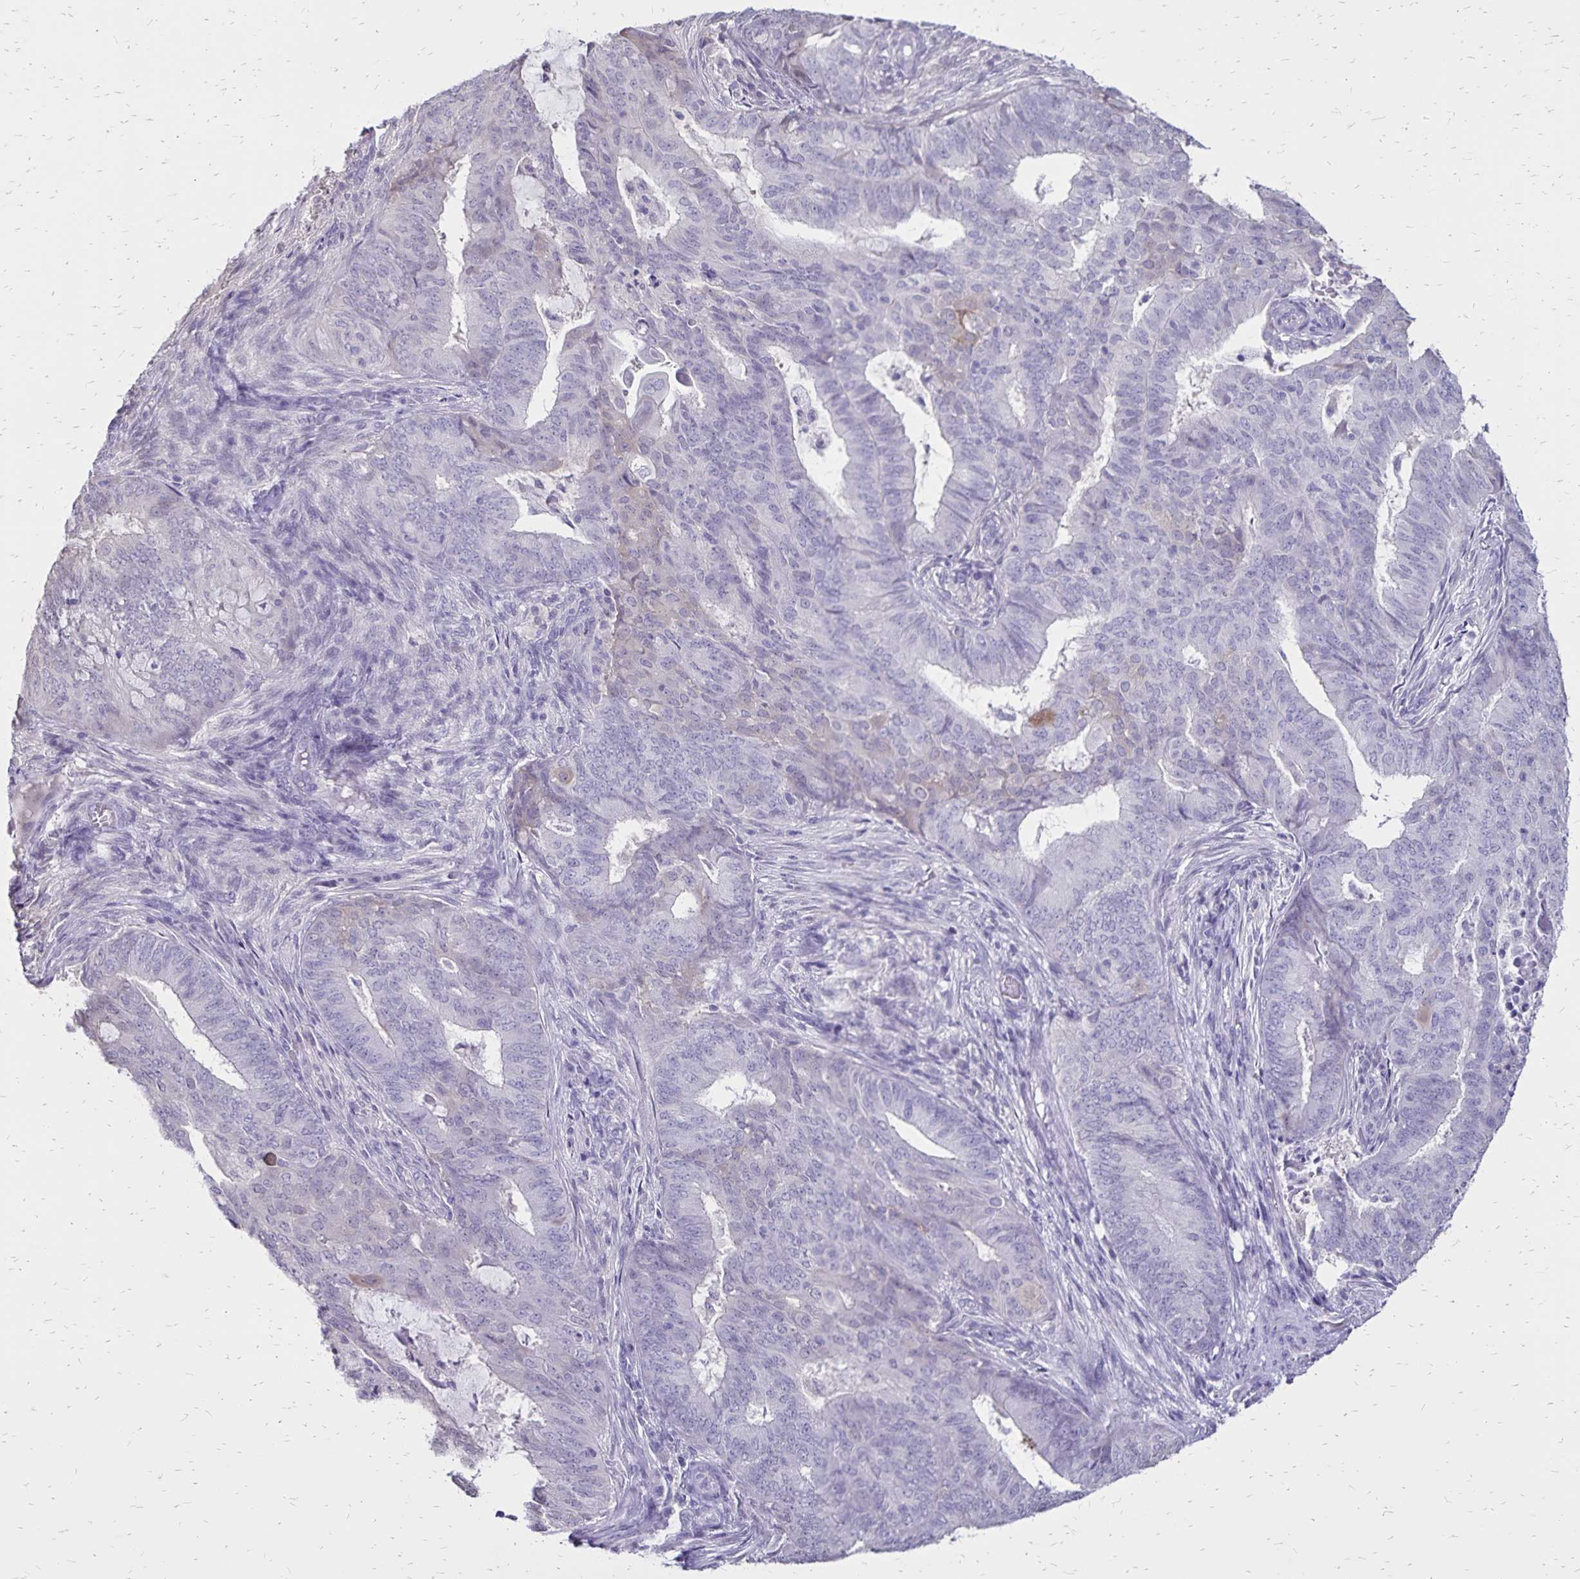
{"staining": {"intensity": "negative", "quantity": "none", "location": "none"}, "tissue": "endometrial cancer", "cell_type": "Tumor cells", "image_type": "cancer", "snomed": [{"axis": "morphology", "description": "Adenocarcinoma, NOS"}, {"axis": "topography", "description": "Endometrium"}], "caption": "IHC image of adenocarcinoma (endometrial) stained for a protein (brown), which shows no expression in tumor cells.", "gene": "SH3GL3", "patient": {"sex": "female", "age": 62}}